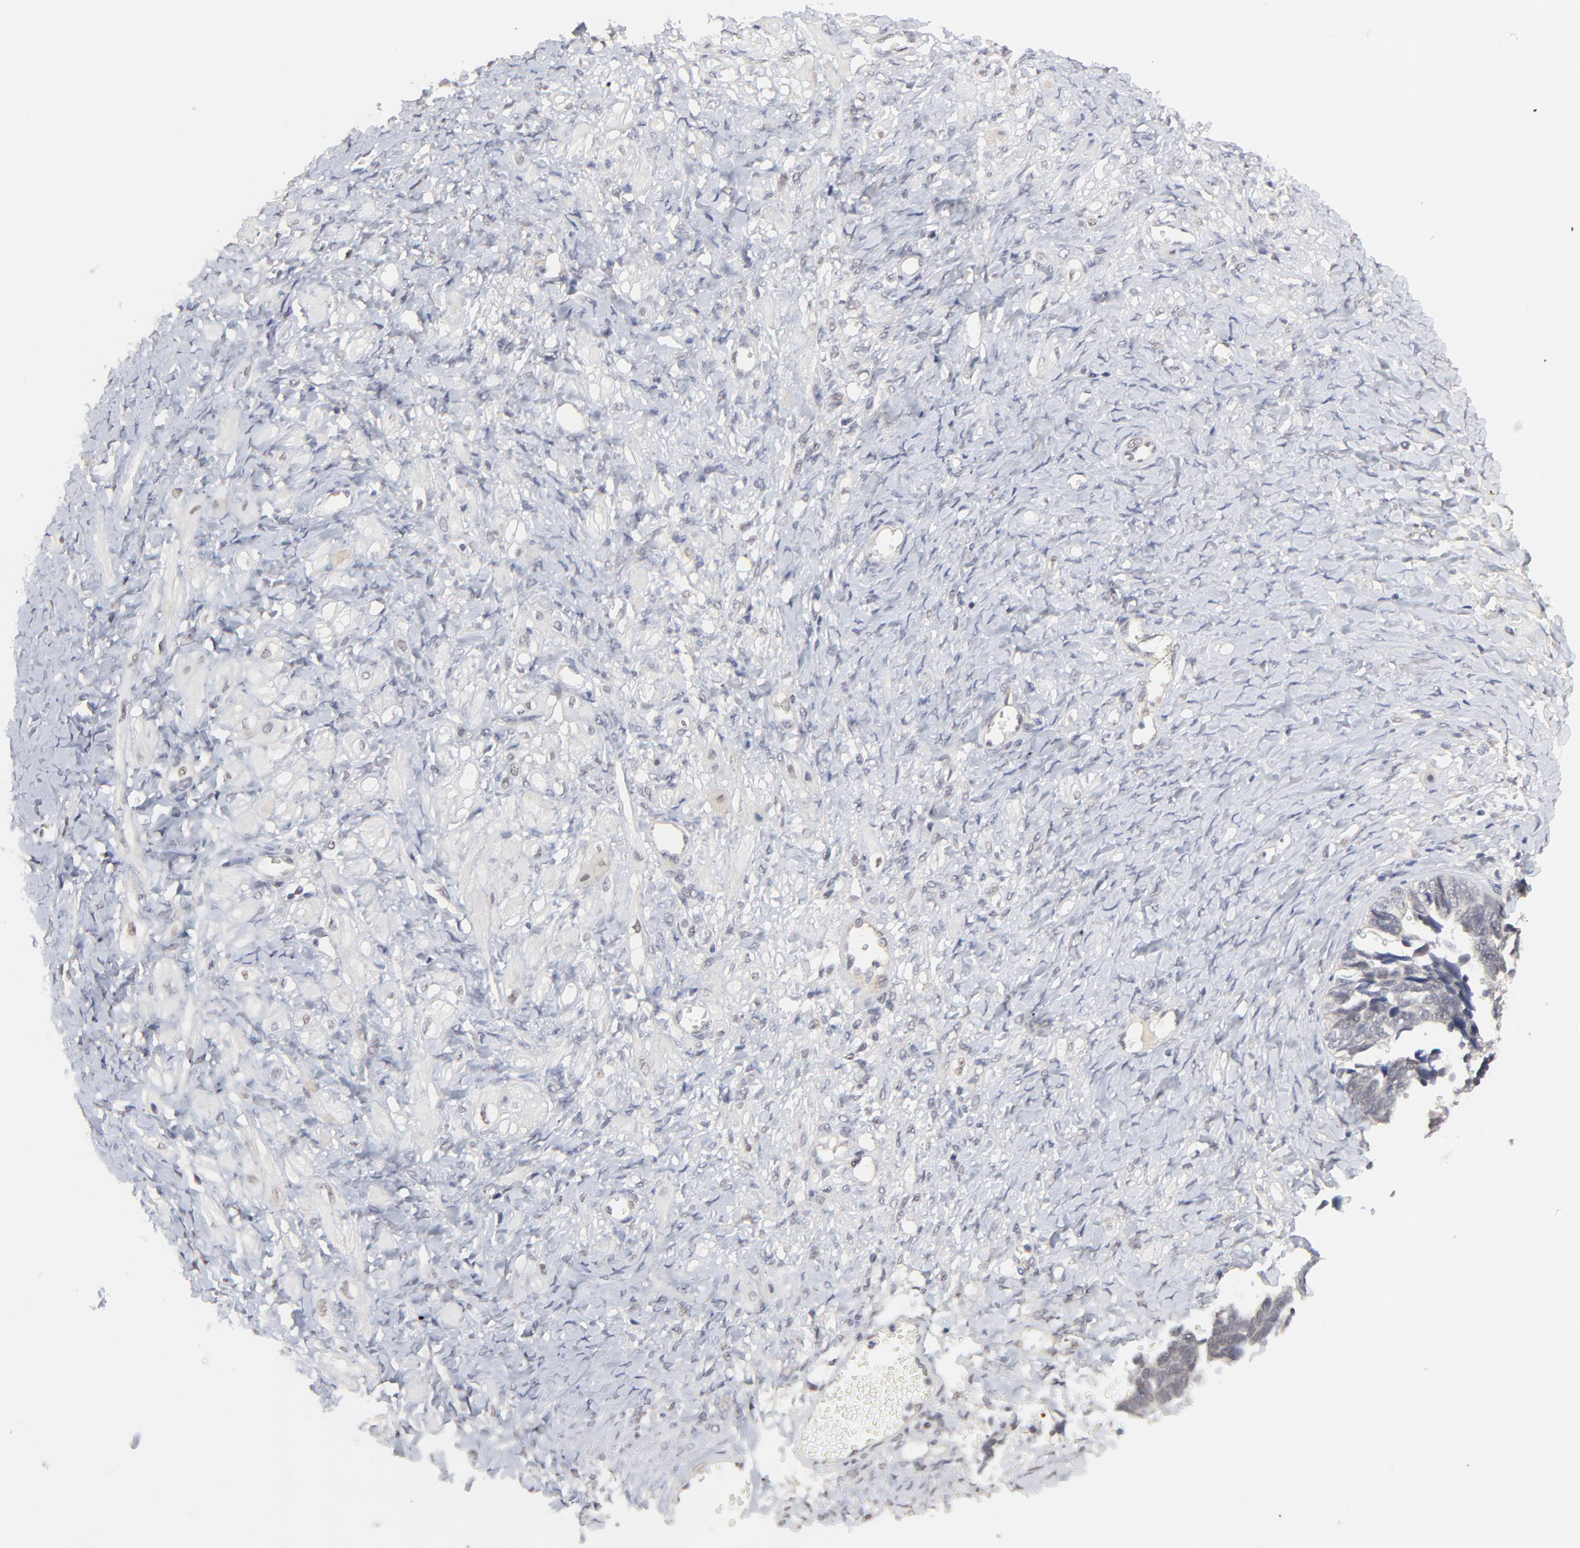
{"staining": {"intensity": "negative", "quantity": "none", "location": "none"}, "tissue": "ovarian cancer", "cell_type": "Tumor cells", "image_type": "cancer", "snomed": [{"axis": "morphology", "description": "Cystadenocarcinoma, serous, NOS"}, {"axis": "topography", "description": "Ovary"}], "caption": "DAB (3,3'-diaminobenzidine) immunohistochemical staining of ovarian serous cystadenocarcinoma demonstrates no significant expression in tumor cells.", "gene": "FAM199X", "patient": {"sex": "female", "age": 77}}